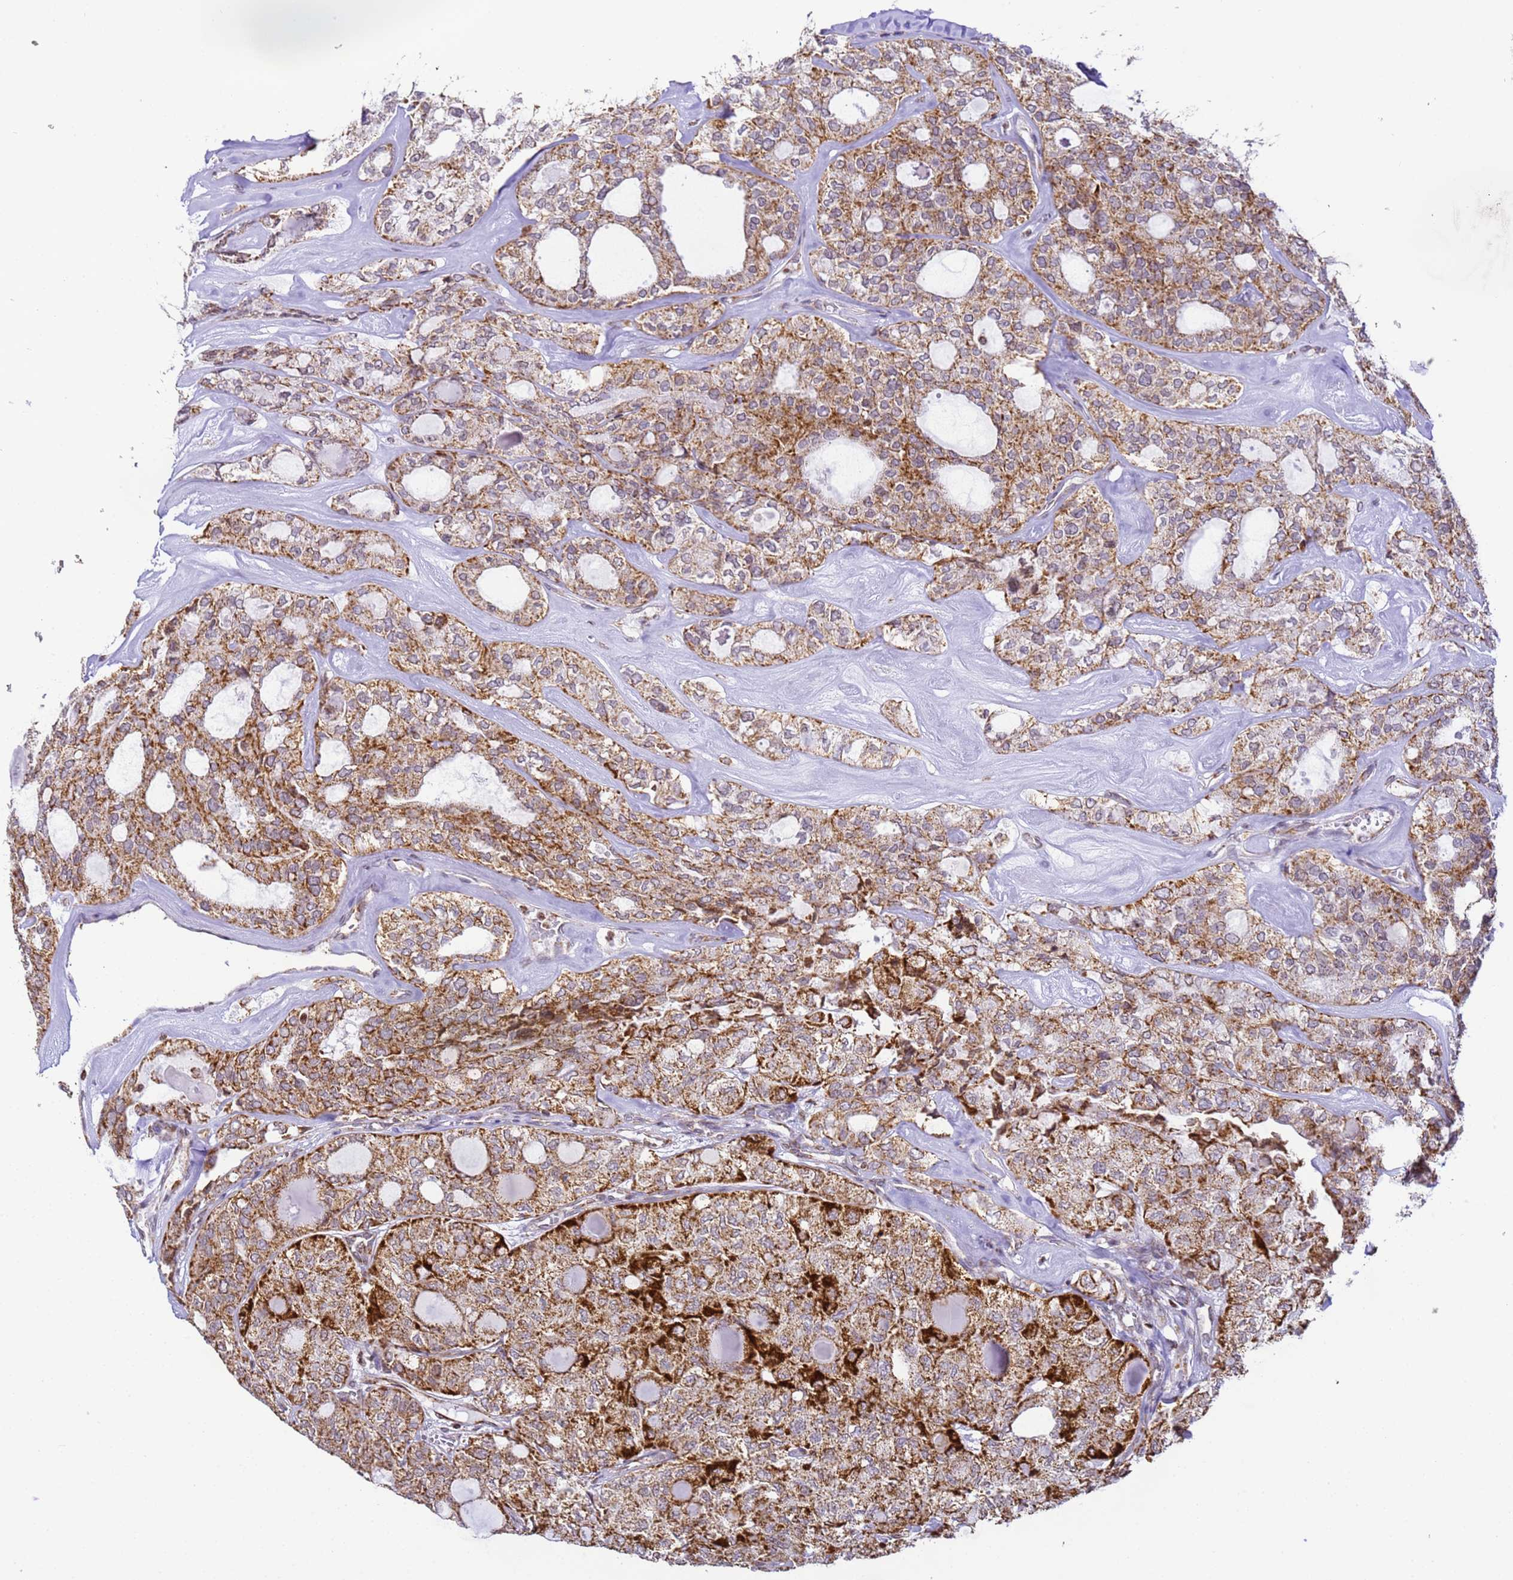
{"staining": {"intensity": "strong", "quantity": ">75%", "location": "cytoplasmic/membranous"}, "tissue": "thyroid cancer", "cell_type": "Tumor cells", "image_type": "cancer", "snomed": [{"axis": "morphology", "description": "Follicular adenoma carcinoma, NOS"}, {"axis": "topography", "description": "Thyroid gland"}], "caption": "Immunohistochemistry image of neoplastic tissue: follicular adenoma carcinoma (thyroid) stained using immunohistochemistry (IHC) reveals high levels of strong protein expression localized specifically in the cytoplasmic/membranous of tumor cells, appearing as a cytoplasmic/membranous brown color.", "gene": "HSPE1", "patient": {"sex": "male", "age": 75}}